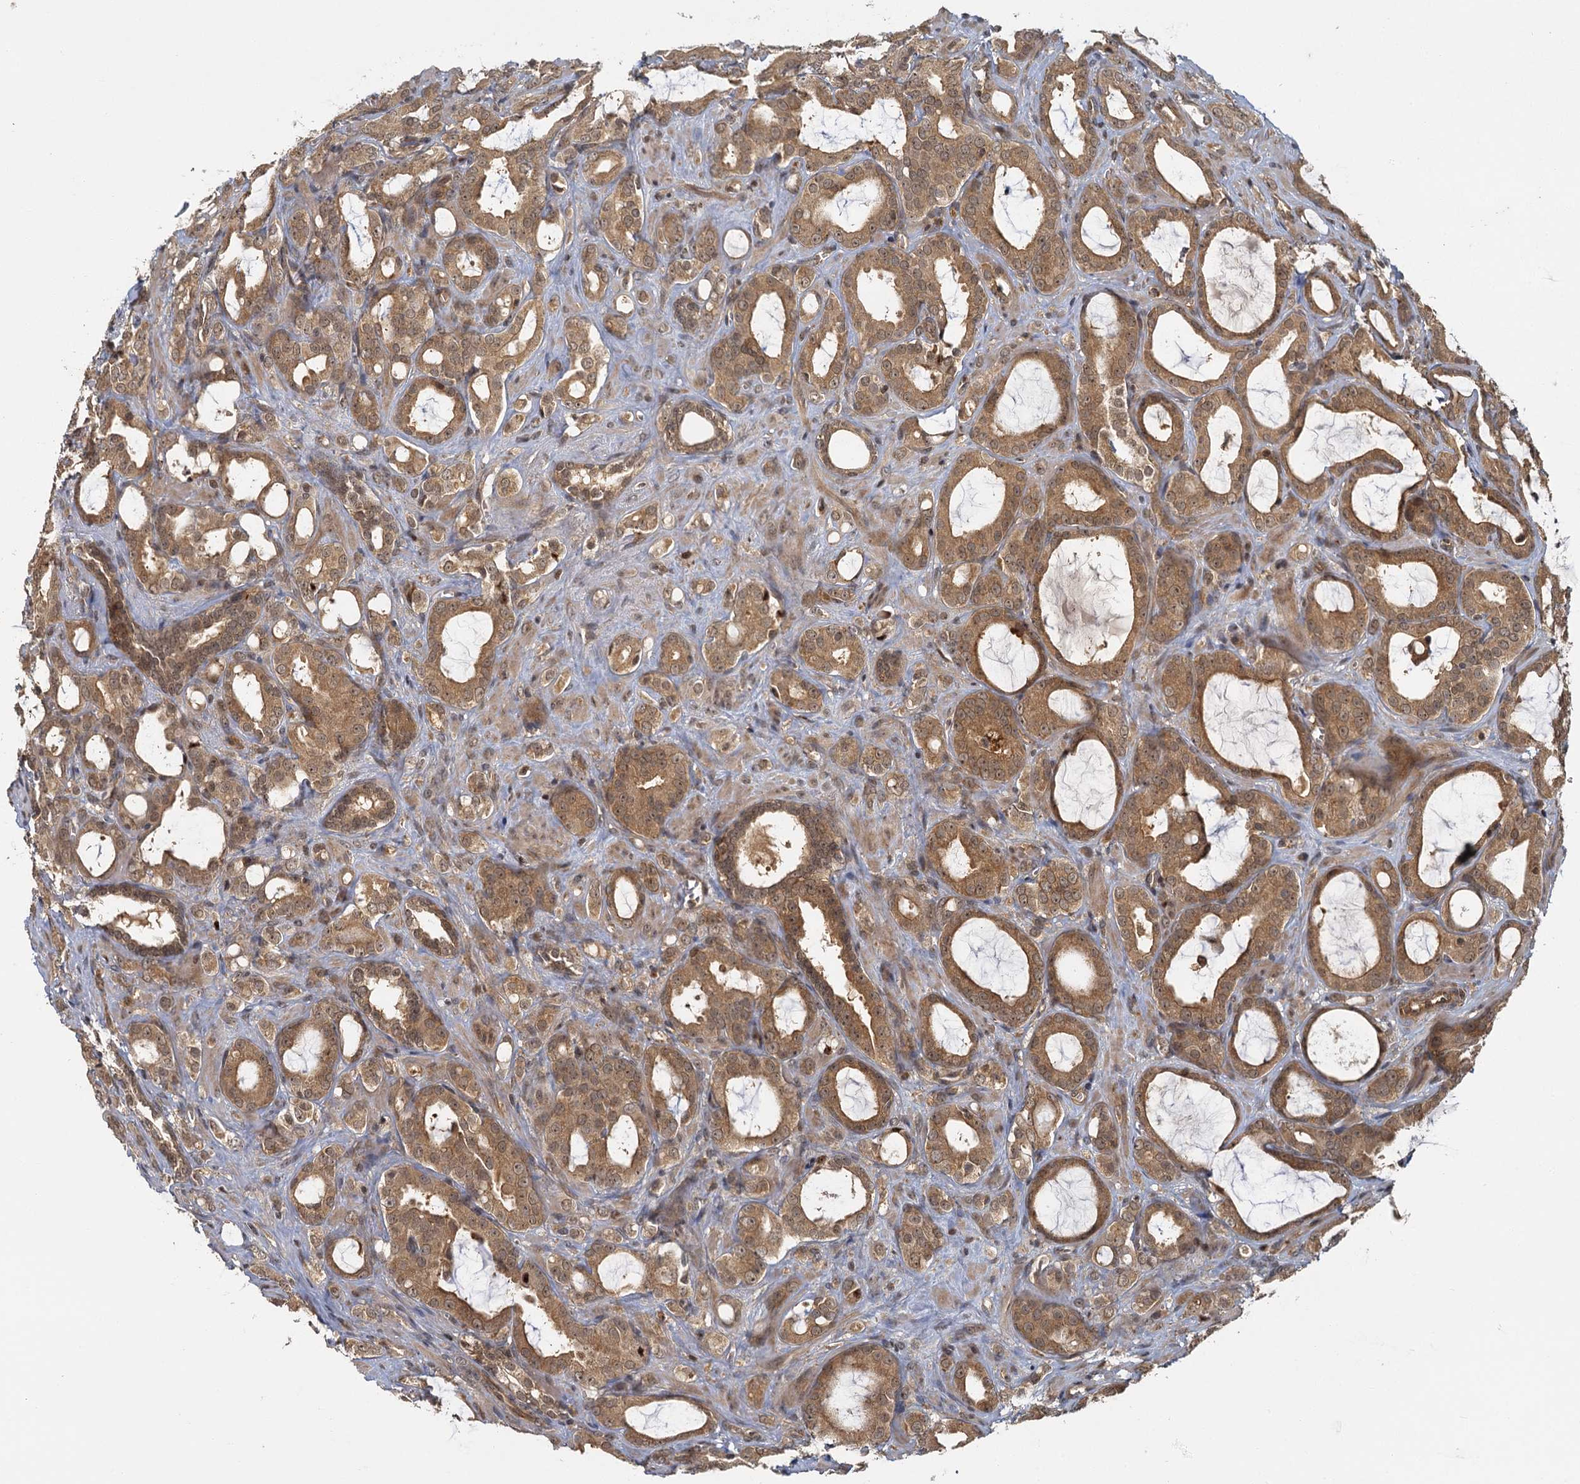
{"staining": {"intensity": "moderate", "quantity": ">75%", "location": "cytoplasmic/membranous,nuclear"}, "tissue": "prostate cancer", "cell_type": "Tumor cells", "image_type": "cancer", "snomed": [{"axis": "morphology", "description": "Adenocarcinoma, High grade"}, {"axis": "topography", "description": "Prostate"}], "caption": "Protein expression analysis of prostate adenocarcinoma (high-grade) shows moderate cytoplasmic/membranous and nuclear positivity in approximately >75% of tumor cells.", "gene": "ZNF549", "patient": {"sex": "male", "age": 72}}